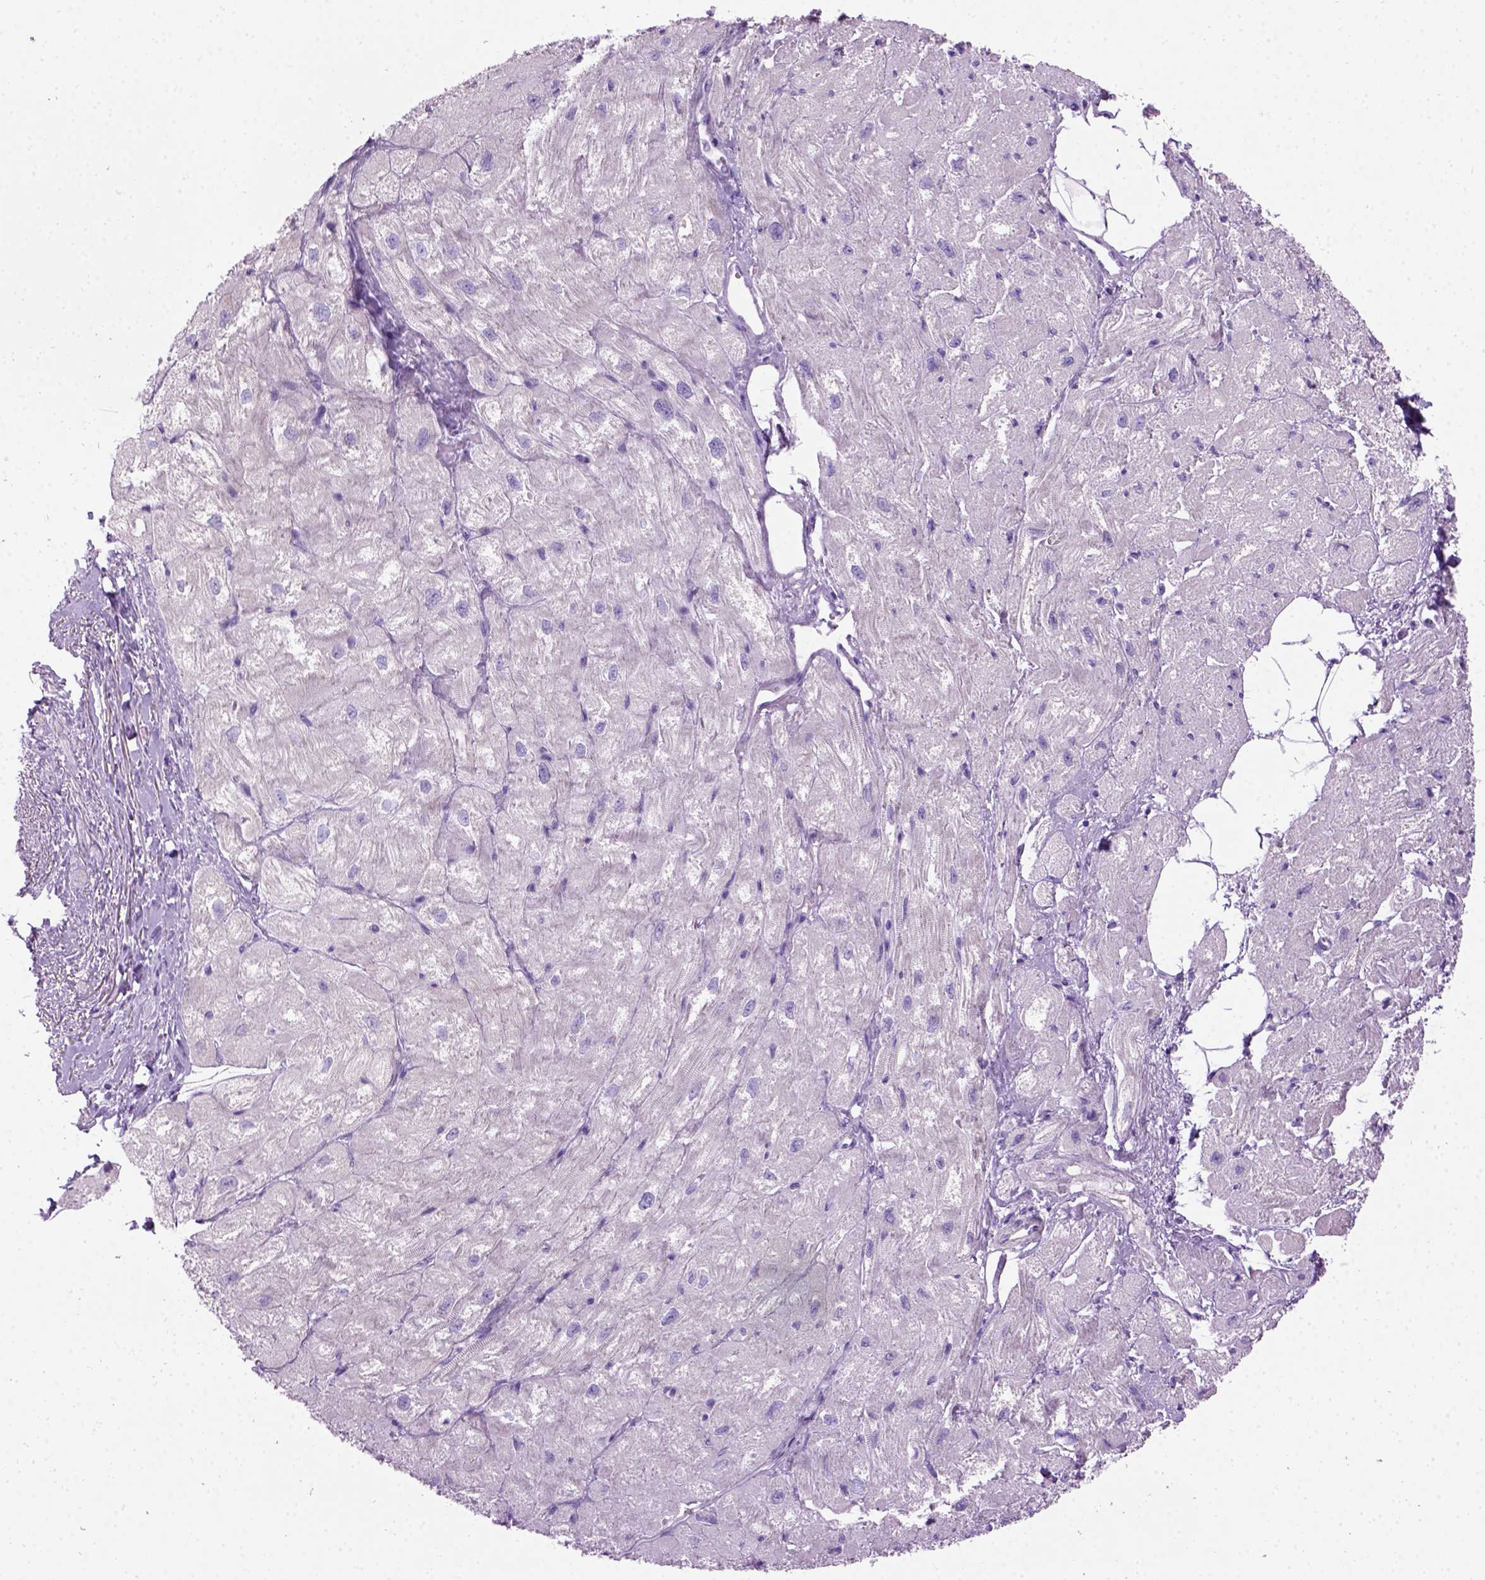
{"staining": {"intensity": "negative", "quantity": "none", "location": "none"}, "tissue": "heart muscle", "cell_type": "Cardiomyocytes", "image_type": "normal", "snomed": [{"axis": "morphology", "description": "Normal tissue, NOS"}, {"axis": "topography", "description": "Heart"}], "caption": "High magnification brightfield microscopy of benign heart muscle stained with DAB (3,3'-diaminobenzidine) (brown) and counterstained with hematoxylin (blue): cardiomyocytes show no significant expression.", "gene": "GABRB2", "patient": {"sex": "female", "age": 62}}